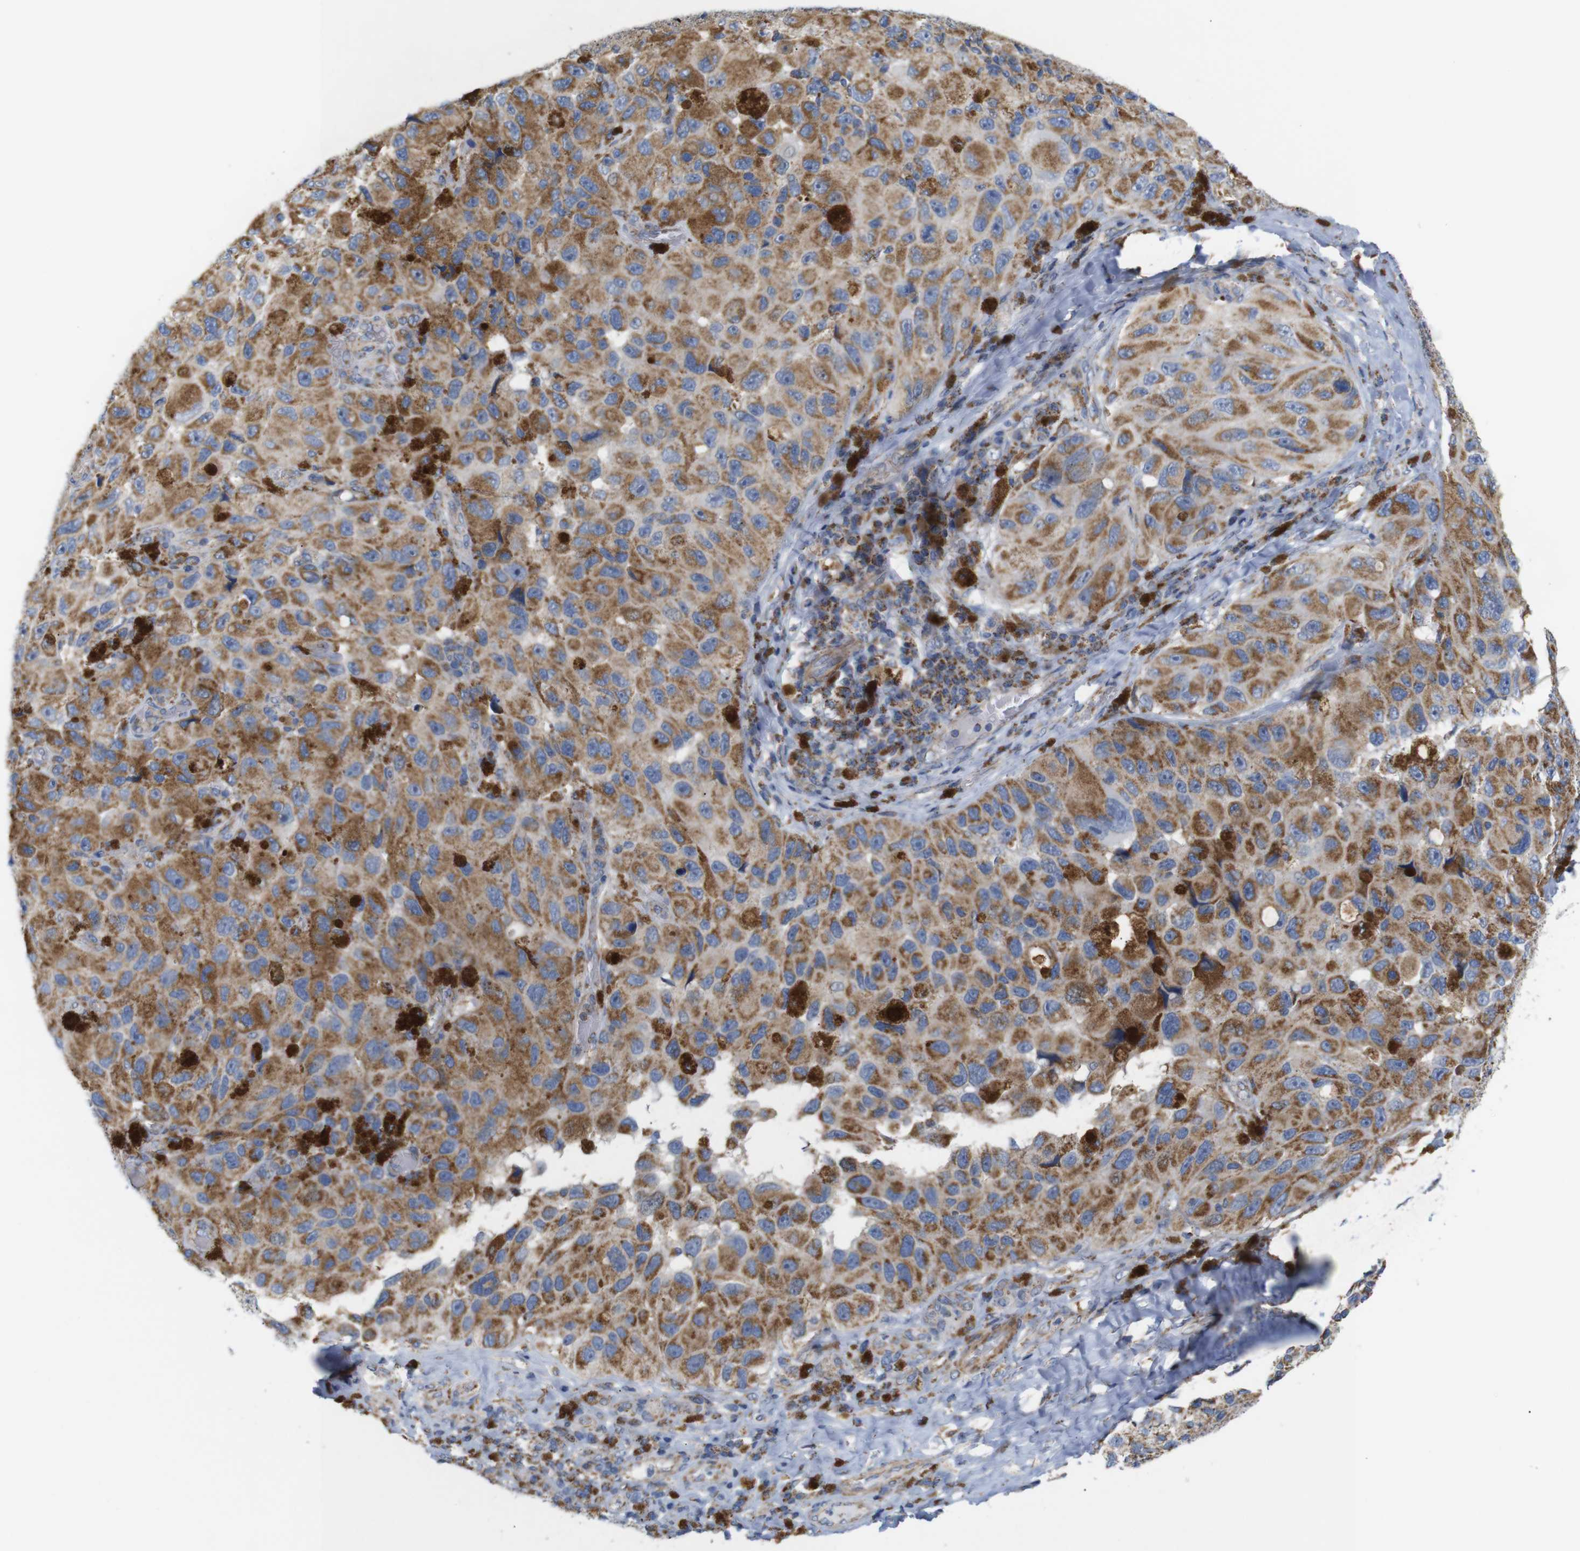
{"staining": {"intensity": "moderate", "quantity": ">75%", "location": "cytoplasmic/membranous"}, "tissue": "melanoma", "cell_type": "Tumor cells", "image_type": "cancer", "snomed": [{"axis": "morphology", "description": "Malignant melanoma, NOS"}, {"axis": "topography", "description": "Skin"}], "caption": "The histopathology image shows immunohistochemical staining of melanoma. There is moderate cytoplasmic/membranous positivity is present in approximately >75% of tumor cells.", "gene": "FAM171B", "patient": {"sex": "female", "age": 73}}